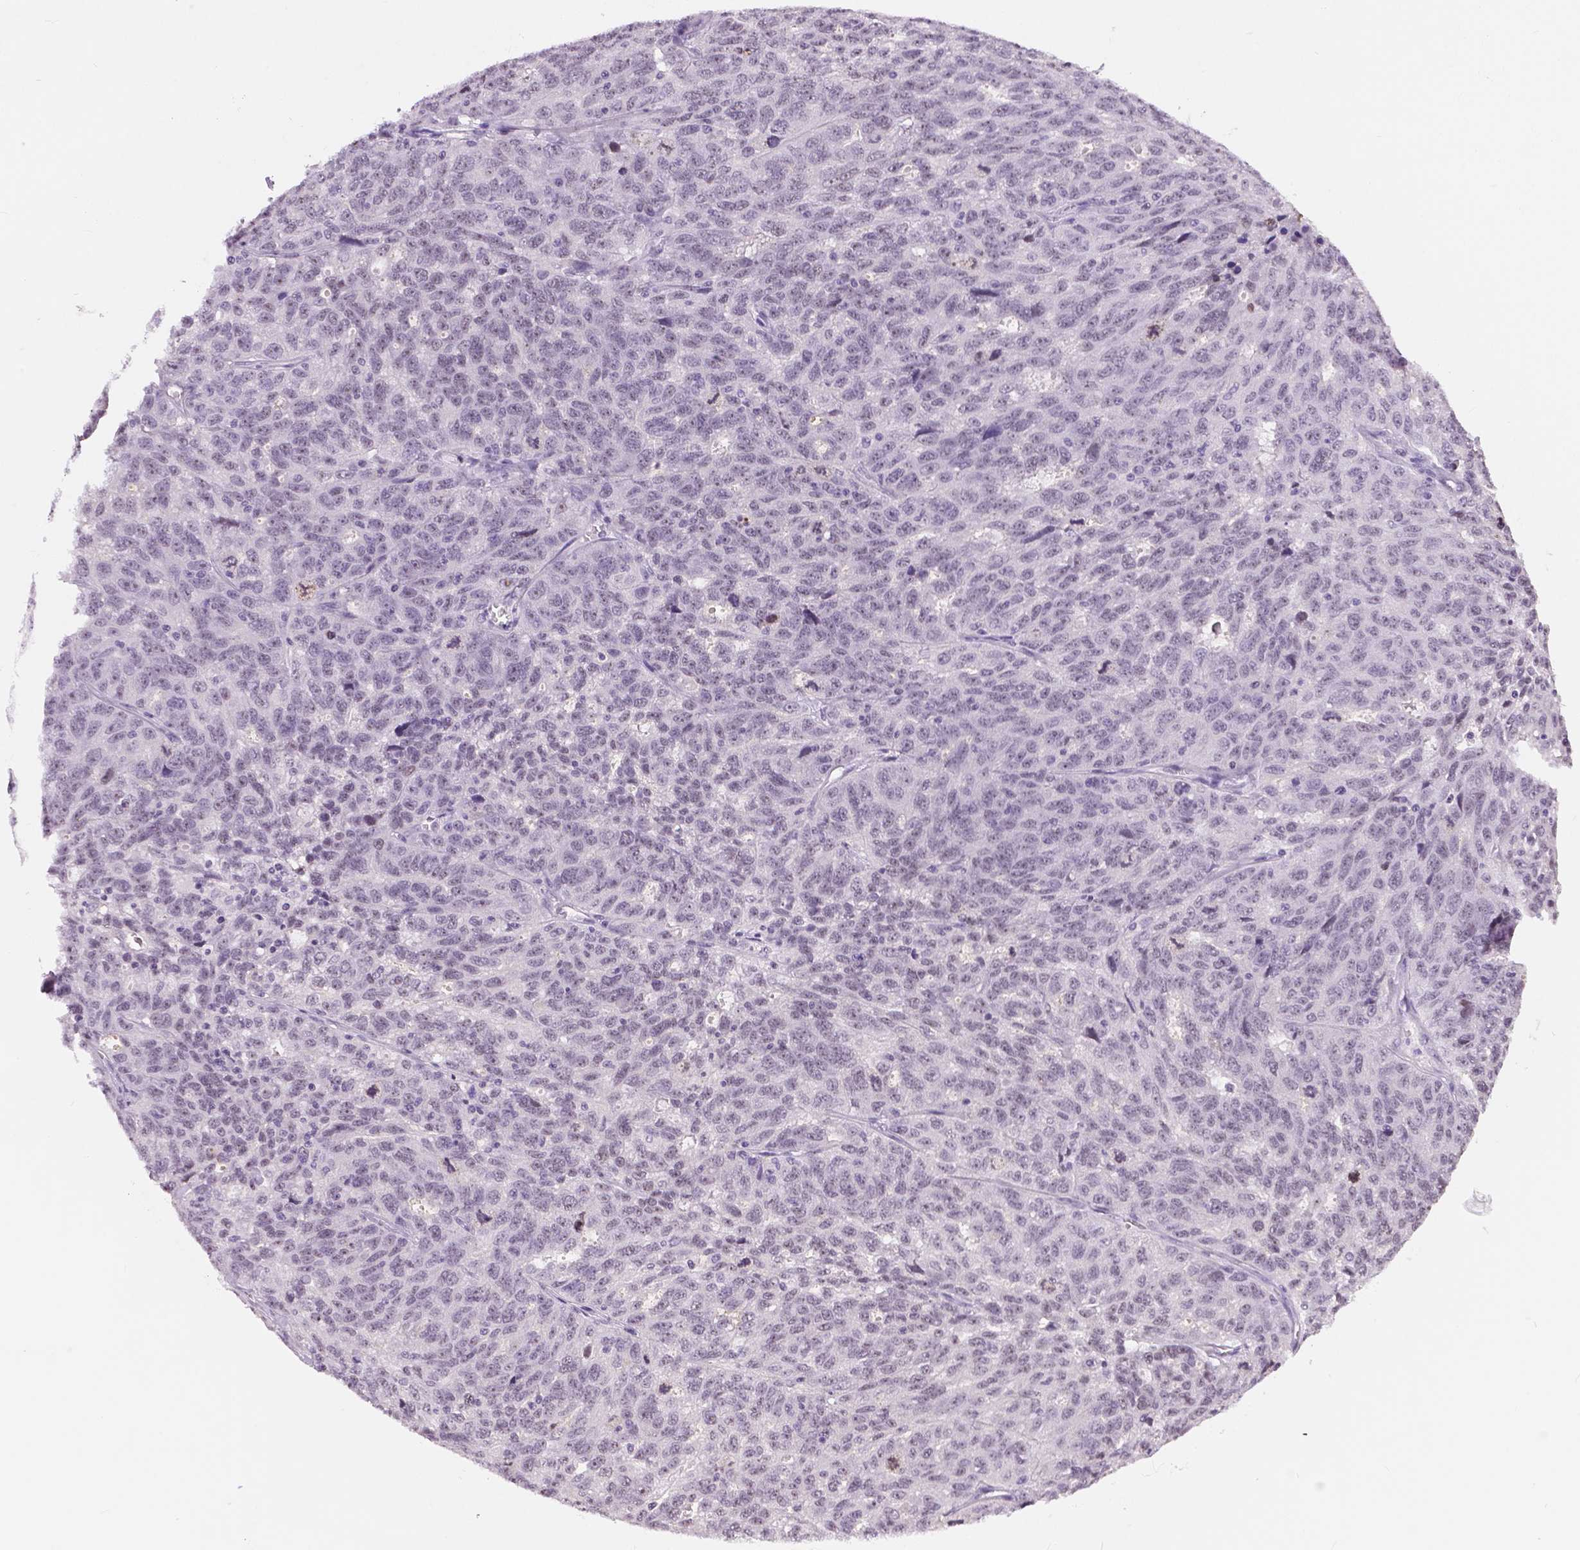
{"staining": {"intensity": "weak", "quantity": "<25%", "location": "nuclear"}, "tissue": "ovarian cancer", "cell_type": "Tumor cells", "image_type": "cancer", "snomed": [{"axis": "morphology", "description": "Cystadenocarcinoma, serous, NOS"}, {"axis": "topography", "description": "Ovary"}], "caption": "Immunohistochemistry (IHC) of ovarian cancer displays no staining in tumor cells. (Brightfield microscopy of DAB (3,3'-diaminobenzidine) immunohistochemistry (IHC) at high magnification).", "gene": "NHP2", "patient": {"sex": "female", "age": 71}}